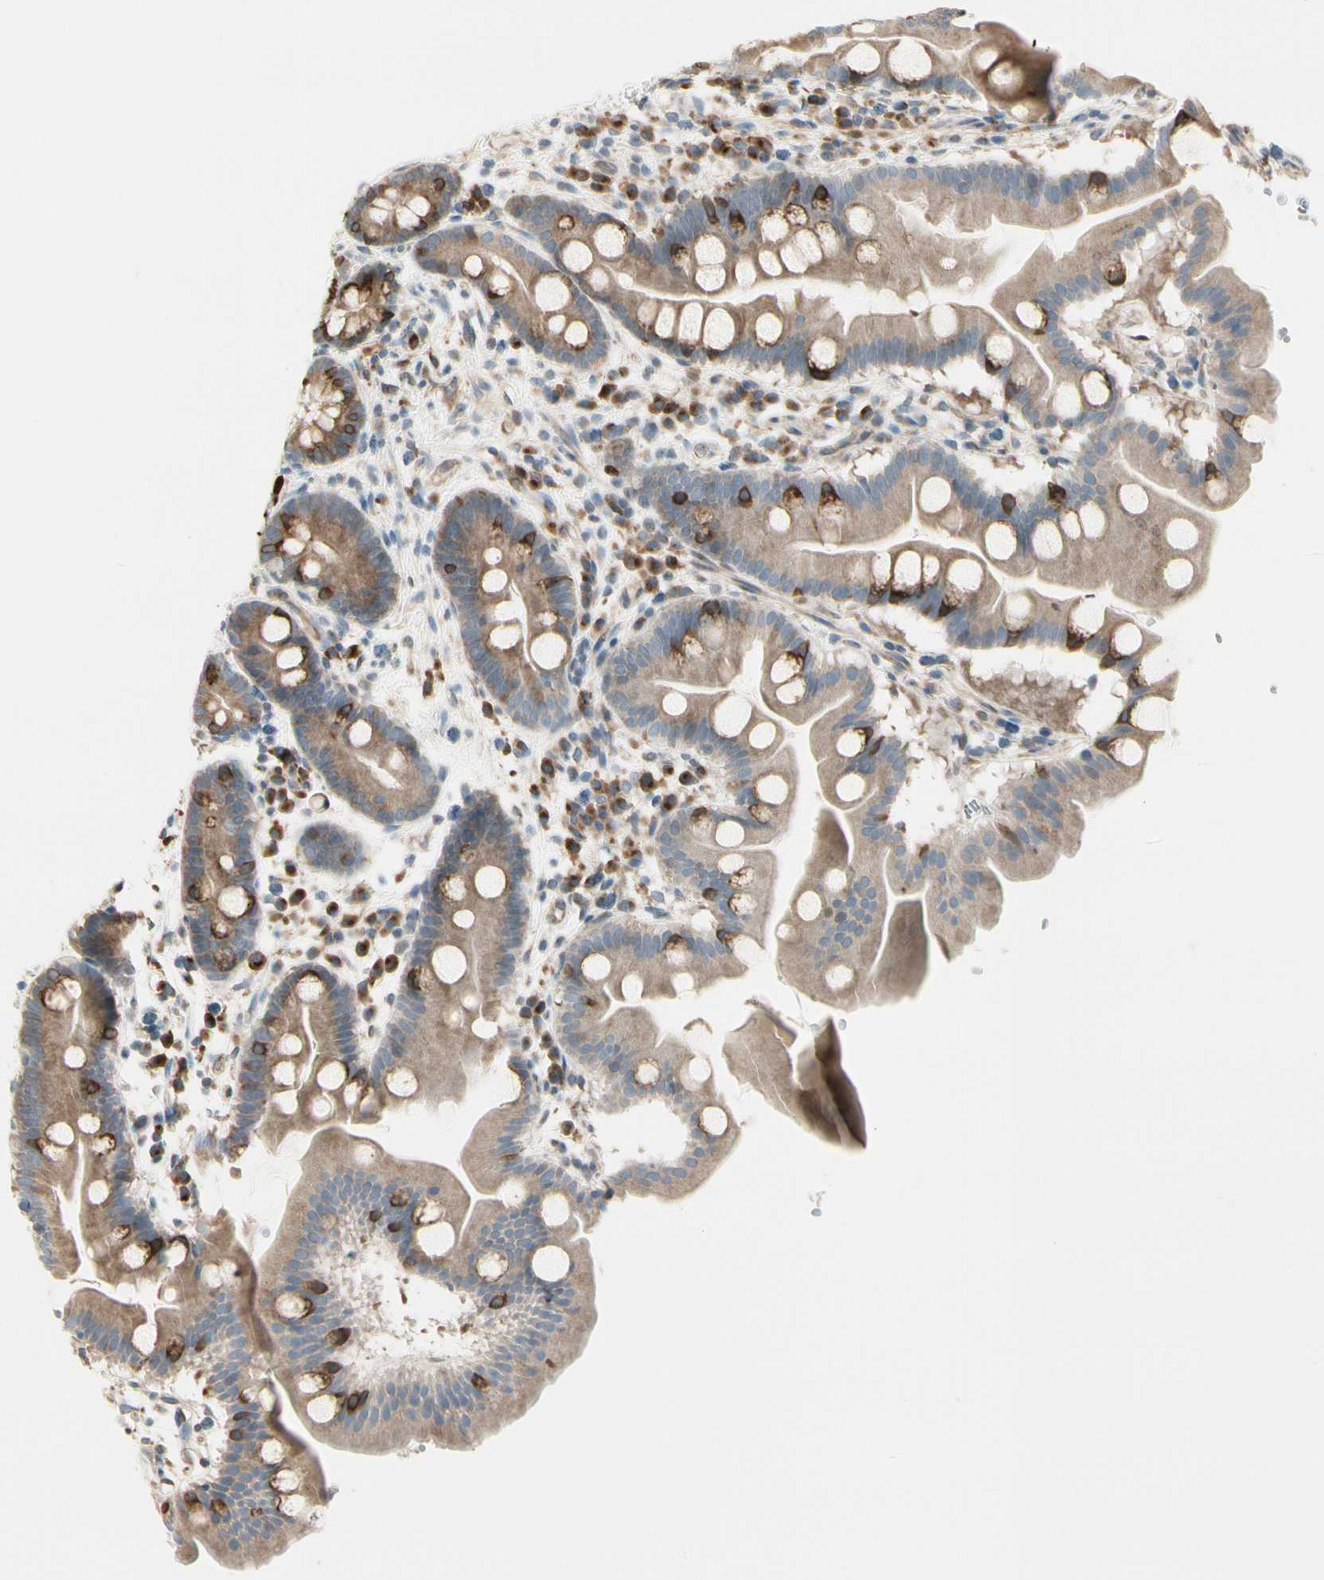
{"staining": {"intensity": "strong", "quantity": "<25%", "location": "cytoplasmic/membranous"}, "tissue": "duodenum", "cell_type": "Glandular cells", "image_type": "normal", "snomed": [{"axis": "morphology", "description": "Normal tissue, NOS"}, {"axis": "topography", "description": "Duodenum"}], "caption": "Protein staining shows strong cytoplasmic/membranous expression in approximately <25% of glandular cells in normal duodenum. The staining was performed using DAB to visualize the protein expression in brown, while the nuclei were stained in blue with hematoxylin (Magnification: 20x).", "gene": "NUCB2", "patient": {"sex": "male", "age": 50}}